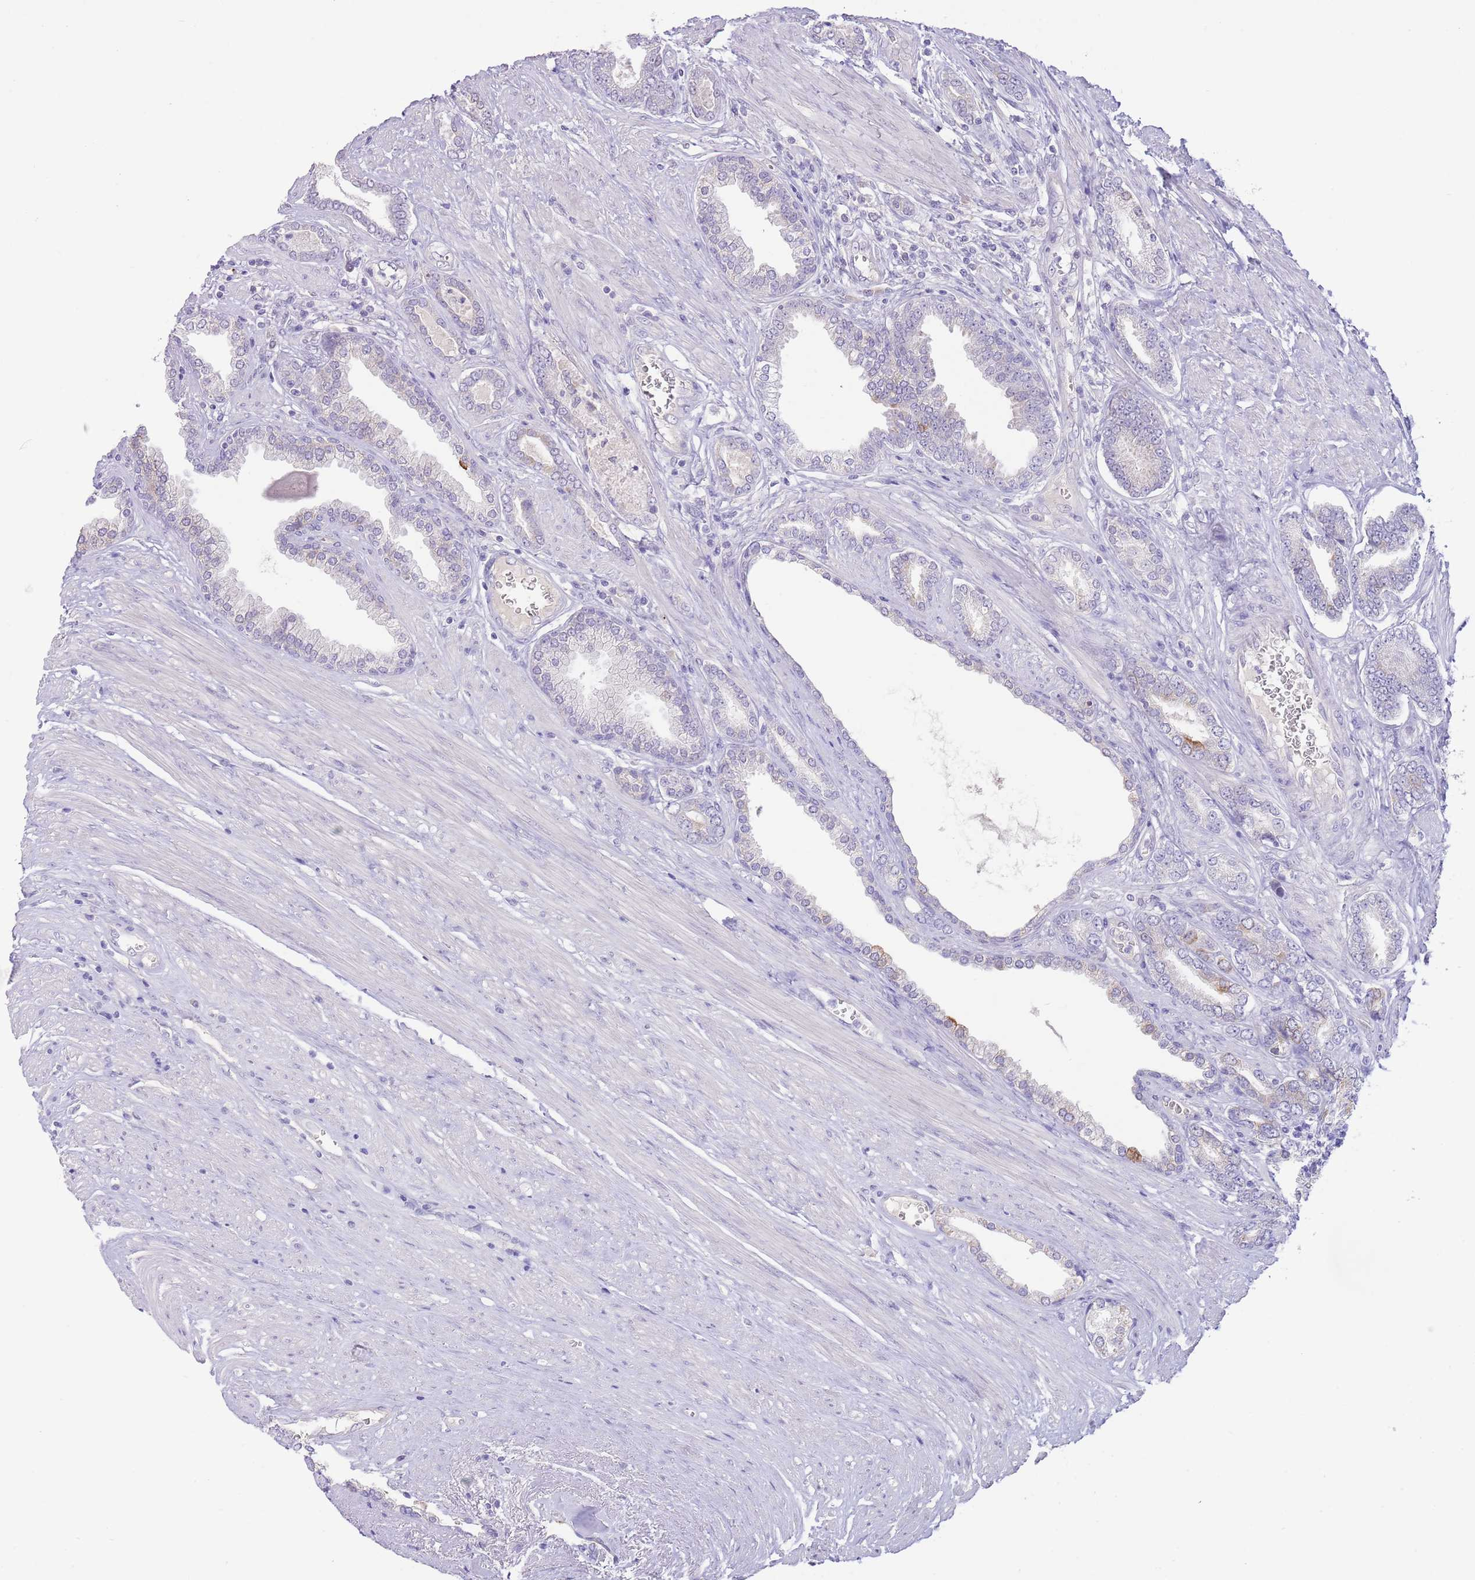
{"staining": {"intensity": "weak", "quantity": "<25%", "location": "cytoplasmic/membranous"}, "tissue": "prostate cancer", "cell_type": "Tumor cells", "image_type": "cancer", "snomed": [{"axis": "morphology", "description": "Adenocarcinoma, NOS"}, {"axis": "topography", "description": "Prostate and seminal vesicle, NOS"}], "caption": "Immunohistochemistry image of neoplastic tissue: prostate cancer stained with DAB reveals no significant protein staining in tumor cells.", "gene": "SFTPA1", "patient": {"sex": "male", "age": 76}}